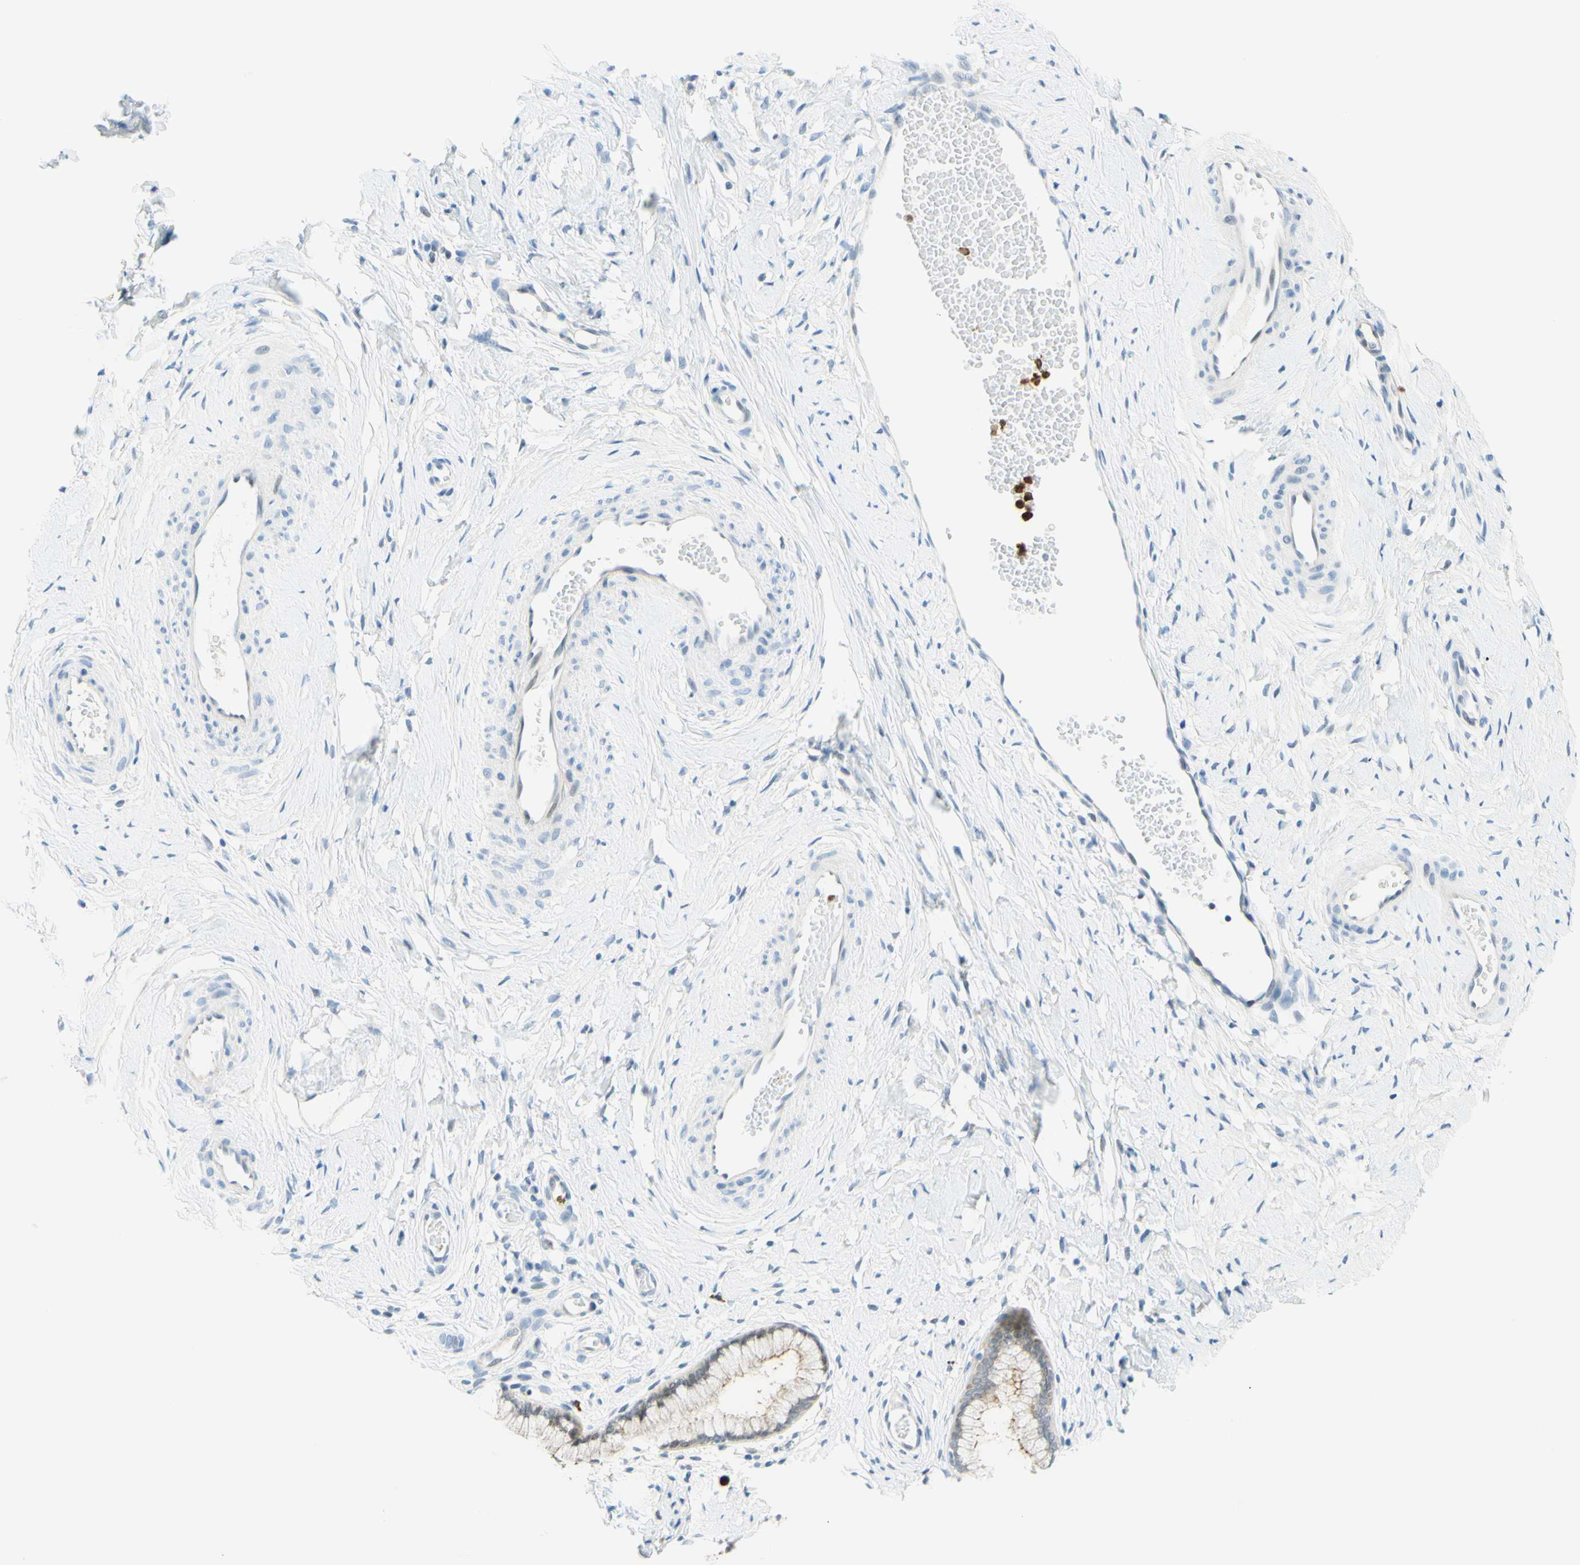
{"staining": {"intensity": "weak", "quantity": "25%-75%", "location": "cytoplasmic/membranous"}, "tissue": "cervix", "cell_type": "Glandular cells", "image_type": "normal", "snomed": [{"axis": "morphology", "description": "Normal tissue, NOS"}, {"axis": "topography", "description": "Cervix"}], "caption": "Immunohistochemical staining of benign cervix demonstrates weak cytoplasmic/membranous protein staining in about 25%-75% of glandular cells.", "gene": "TREM2", "patient": {"sex": "female", "age": 65}}